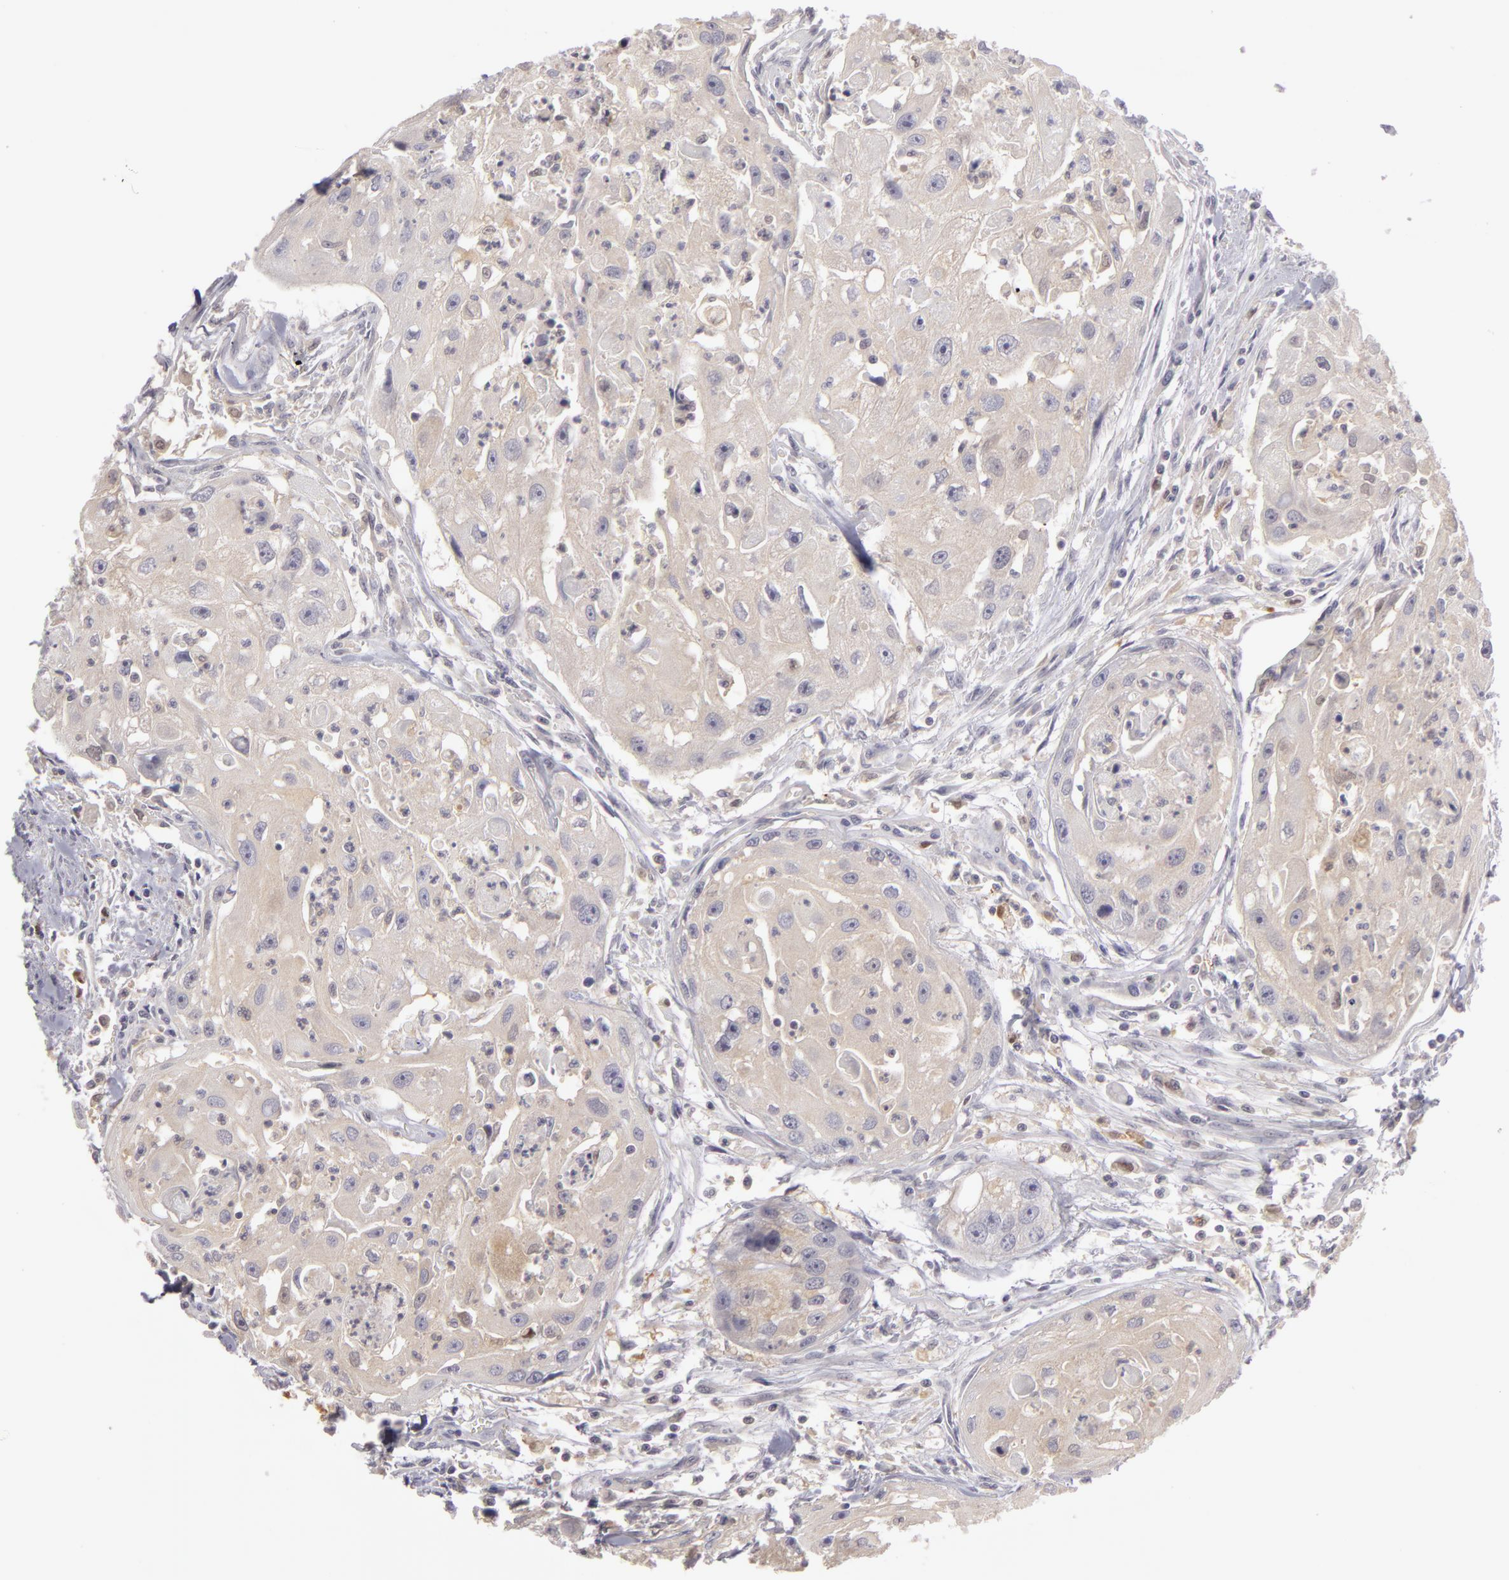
{"staining": {"intensity": "negative", "quantity": "none", "location": "none"}, "tissue": "head and neck cancer", "cell_type": "Tumor cells", "image_type": "cancer", "snomed": [{"axis": "morphology", "description": "Squamous cell carcinoma, NOS"}, {"axis": "topography", "description": "Head-Neck"}], "caption": "This is an immunohistochemistry (IHC) histopathology image of head and neck cancer. There is no staining in tumor cells.", "gene": "GNPDA1", "patient": {"sex": "male", "age": 64}}